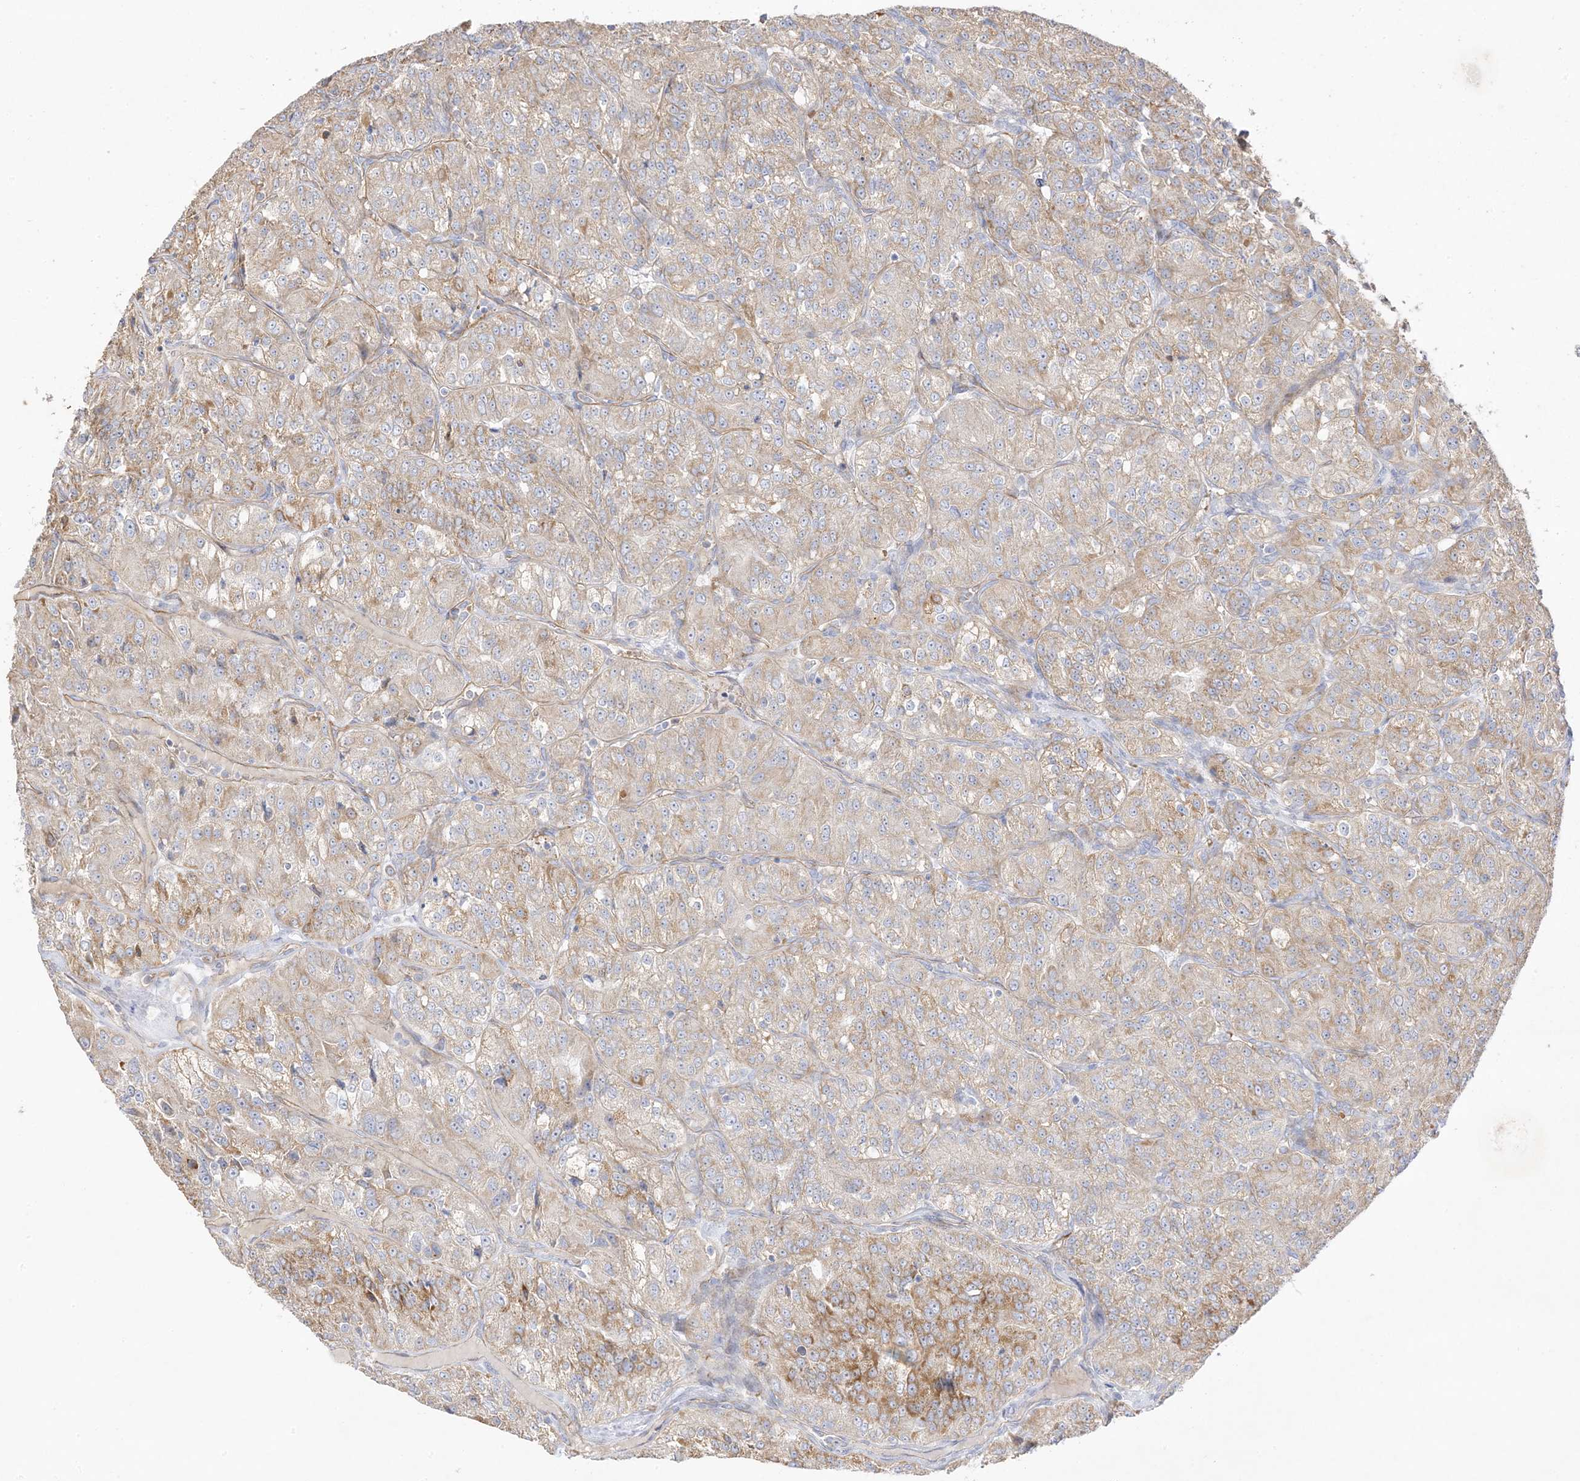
{"staining": {"intensity": "moderate", "quantity": ">75%", "location": "cytoplasmic/membranous"}, "tissue": "renal cancer", "cell_type": "Tumor cells", "image_type": "cancer", "snomed": [{"axis": "morphology", "description": "Adenocarcinoma, NOS"}, {"axis": "topography", "description": "Kidney"}], "caption": "IHC photomicrograph of neoplastic tissue: renal cancer stained using IHC demonstrates medium levels of moderate protein expression localized specifically in the cytoplasmic/membranous of tumor cells, appearing as a cytoplasmic/membranous brown color.", "gene": "TRANK1", "patient": {"sex": "female", "age": 63}}